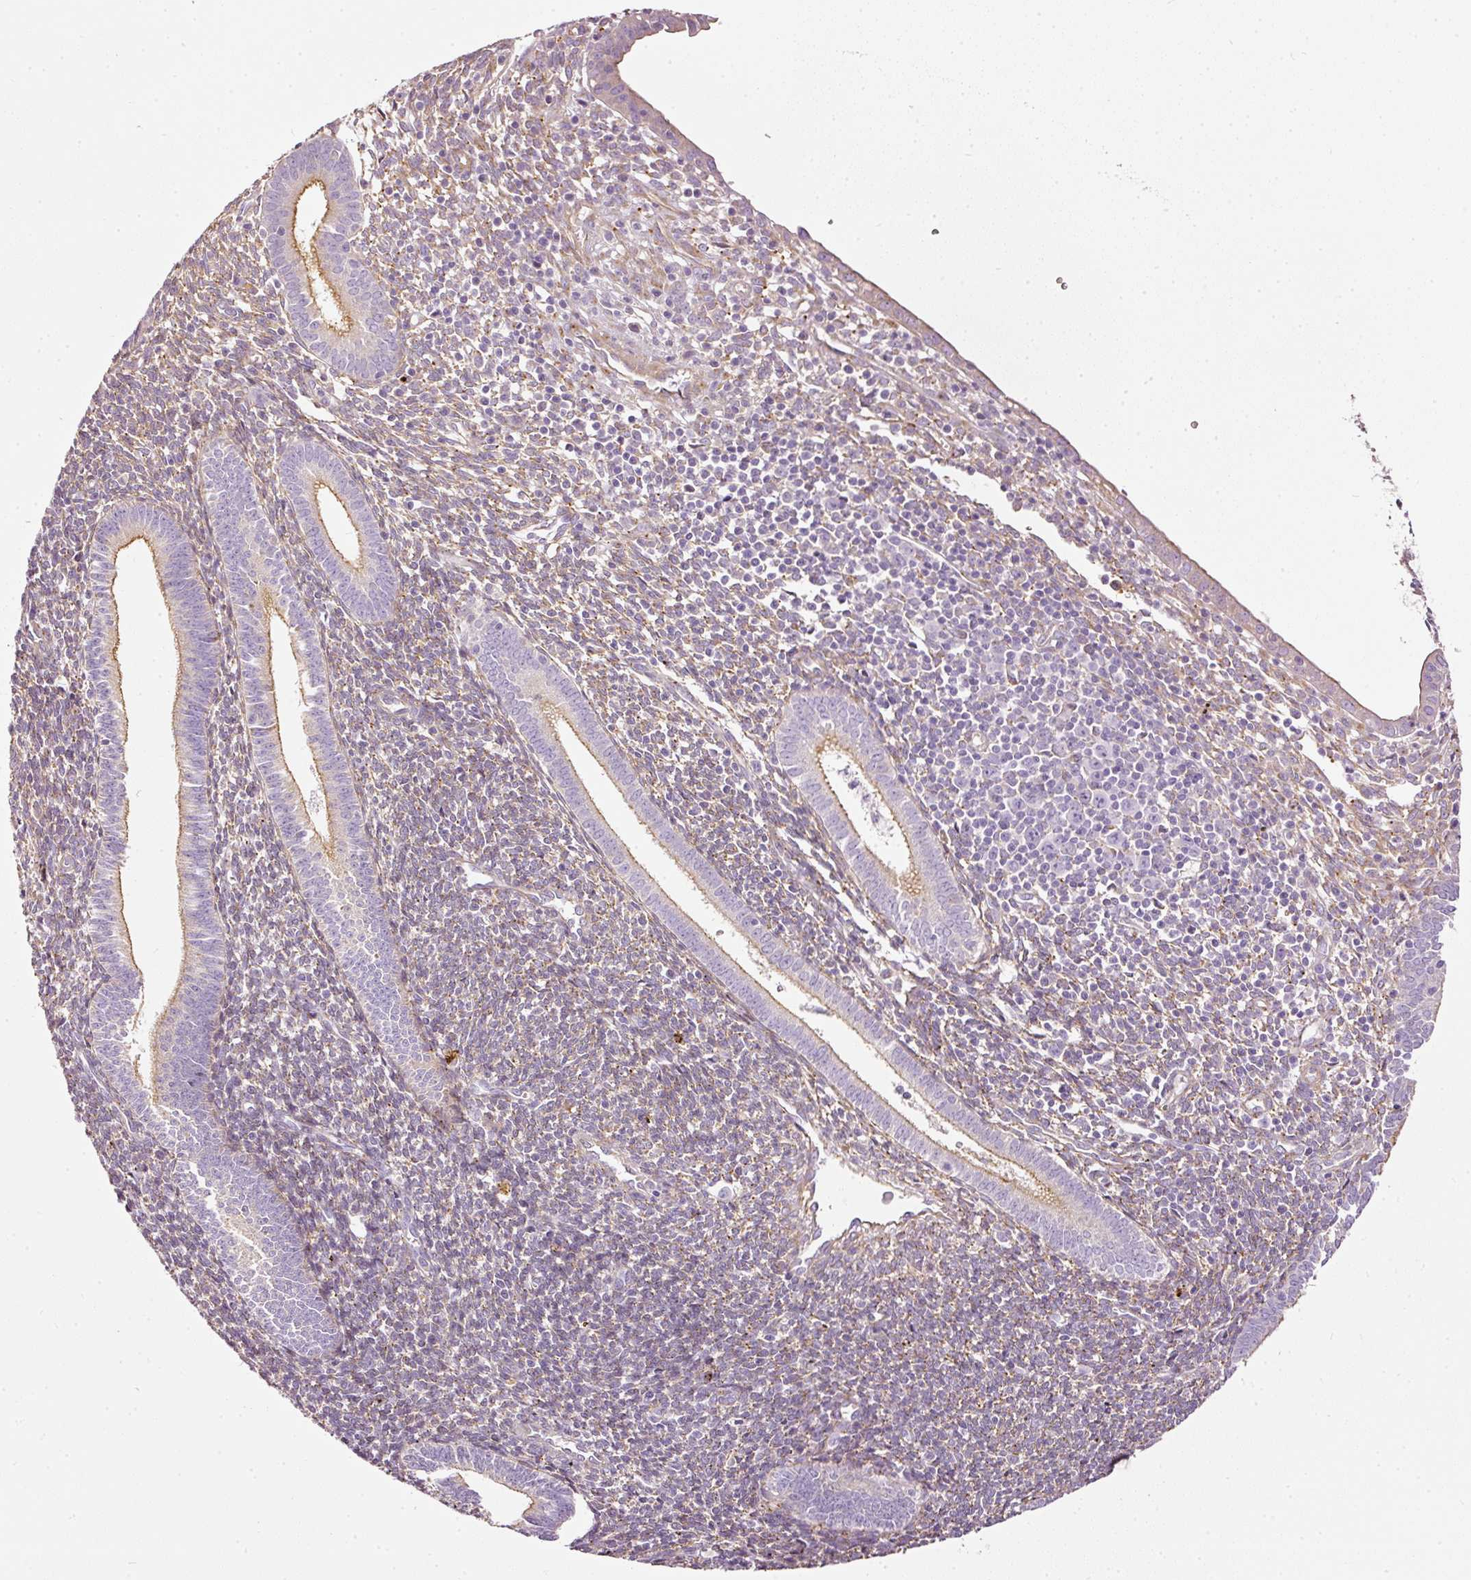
{"staining": {"intensity": "moderate", "quantity": "25%-75%", "location": "cytoplasmic/membranous"}, "tissue": "endometrium", "cell_type": "Cells in endometrial stroma", "image_type": "normal", "snomed": [{"axis": "morphology", "description": "Normal tissue, NOS"}, {"axis": "topography", "description": "Endometrium"}], "caption": "Approximately 25%-75% of cells in endometrial stroma in normal endometrium exhibit moderate cytoplasmic/membranous protein expression as visualized by brown immunohistochemical staining.", "gene": "PAQR9", "patient": {"sex": "female", "age": 41}}